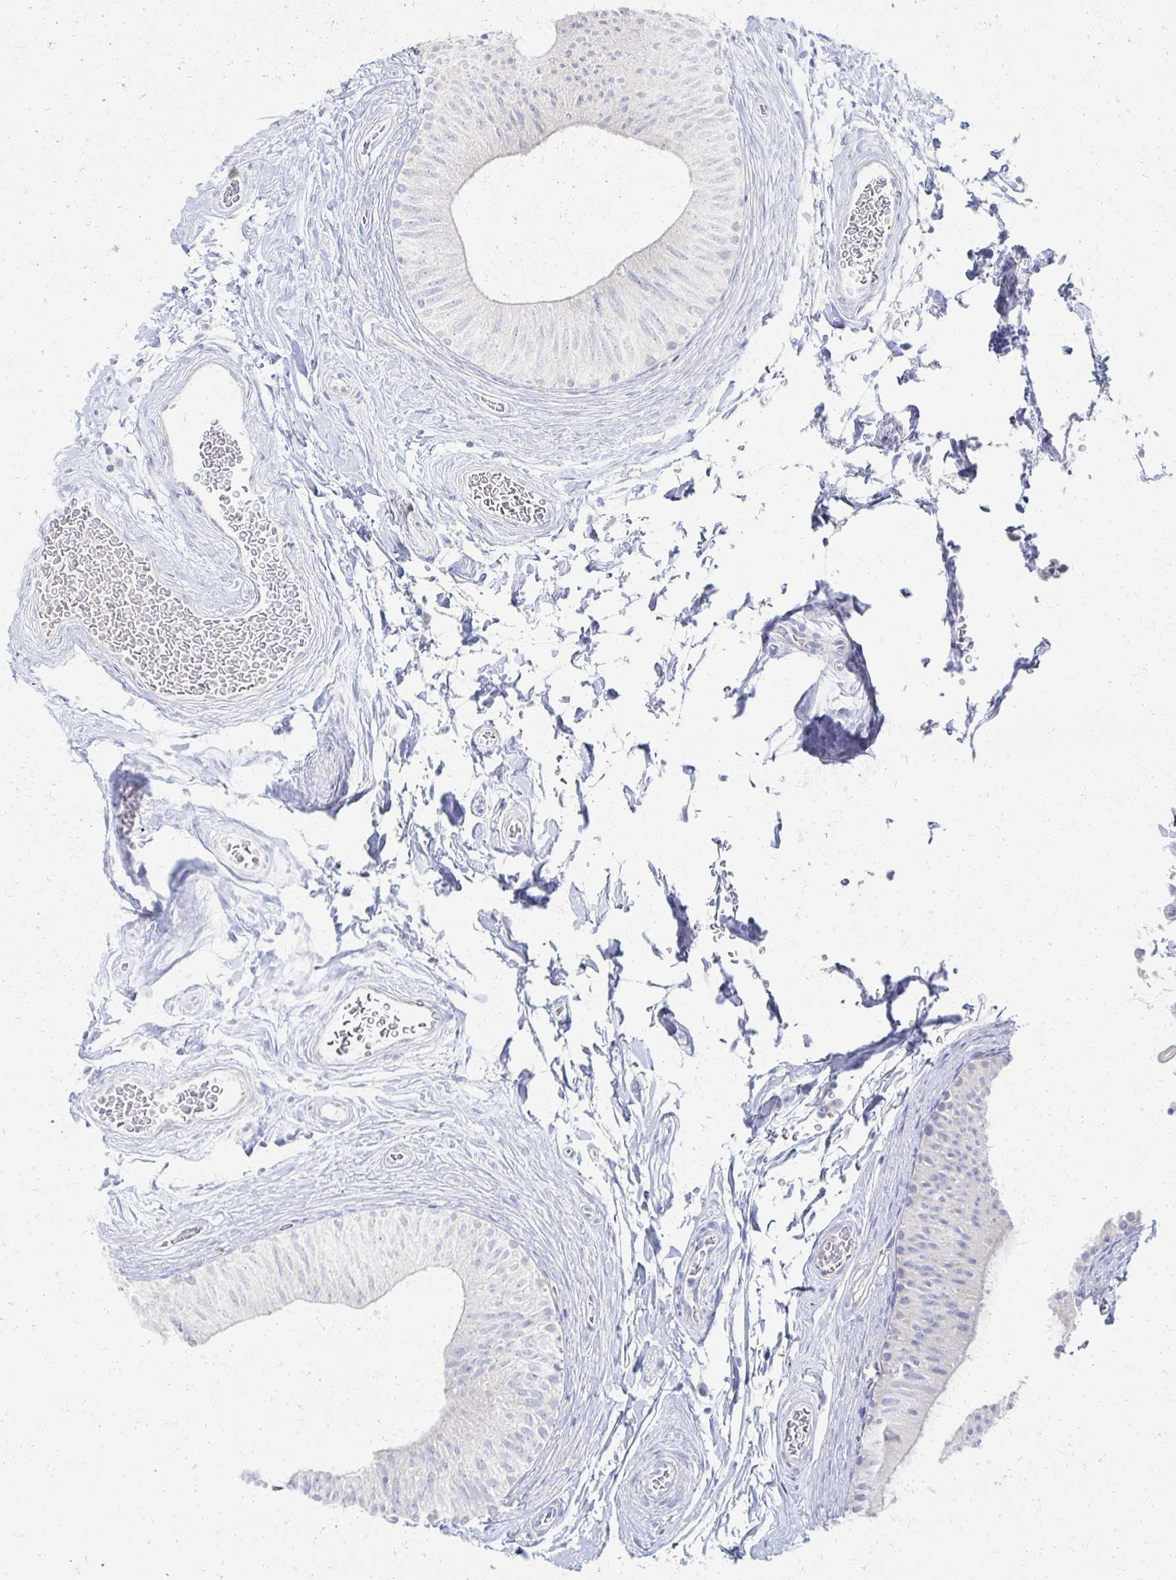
{"staining": {"intensity": "negative", "quantity": "none", "location": "none"}, "tissue": "epididymis", "cell_type": "Glandular cells", "image_type": "normal", "snomed": [{"axis": "morphology", "description": "Normal tissue, NOS"}, {"axis": "topography", "description": "Epididymis, spermatic cord, NOS"}, {"axis": "topography", "description": "Epididymis"}], "caption": "There is no significant positivity in glandular cells of epididymis. (Brightfield microscopy of DAB immunohistochemistry (IHC) at high magnification).", "gene": "PRR20A", "patient": {"sex": "male", "age": 31}}